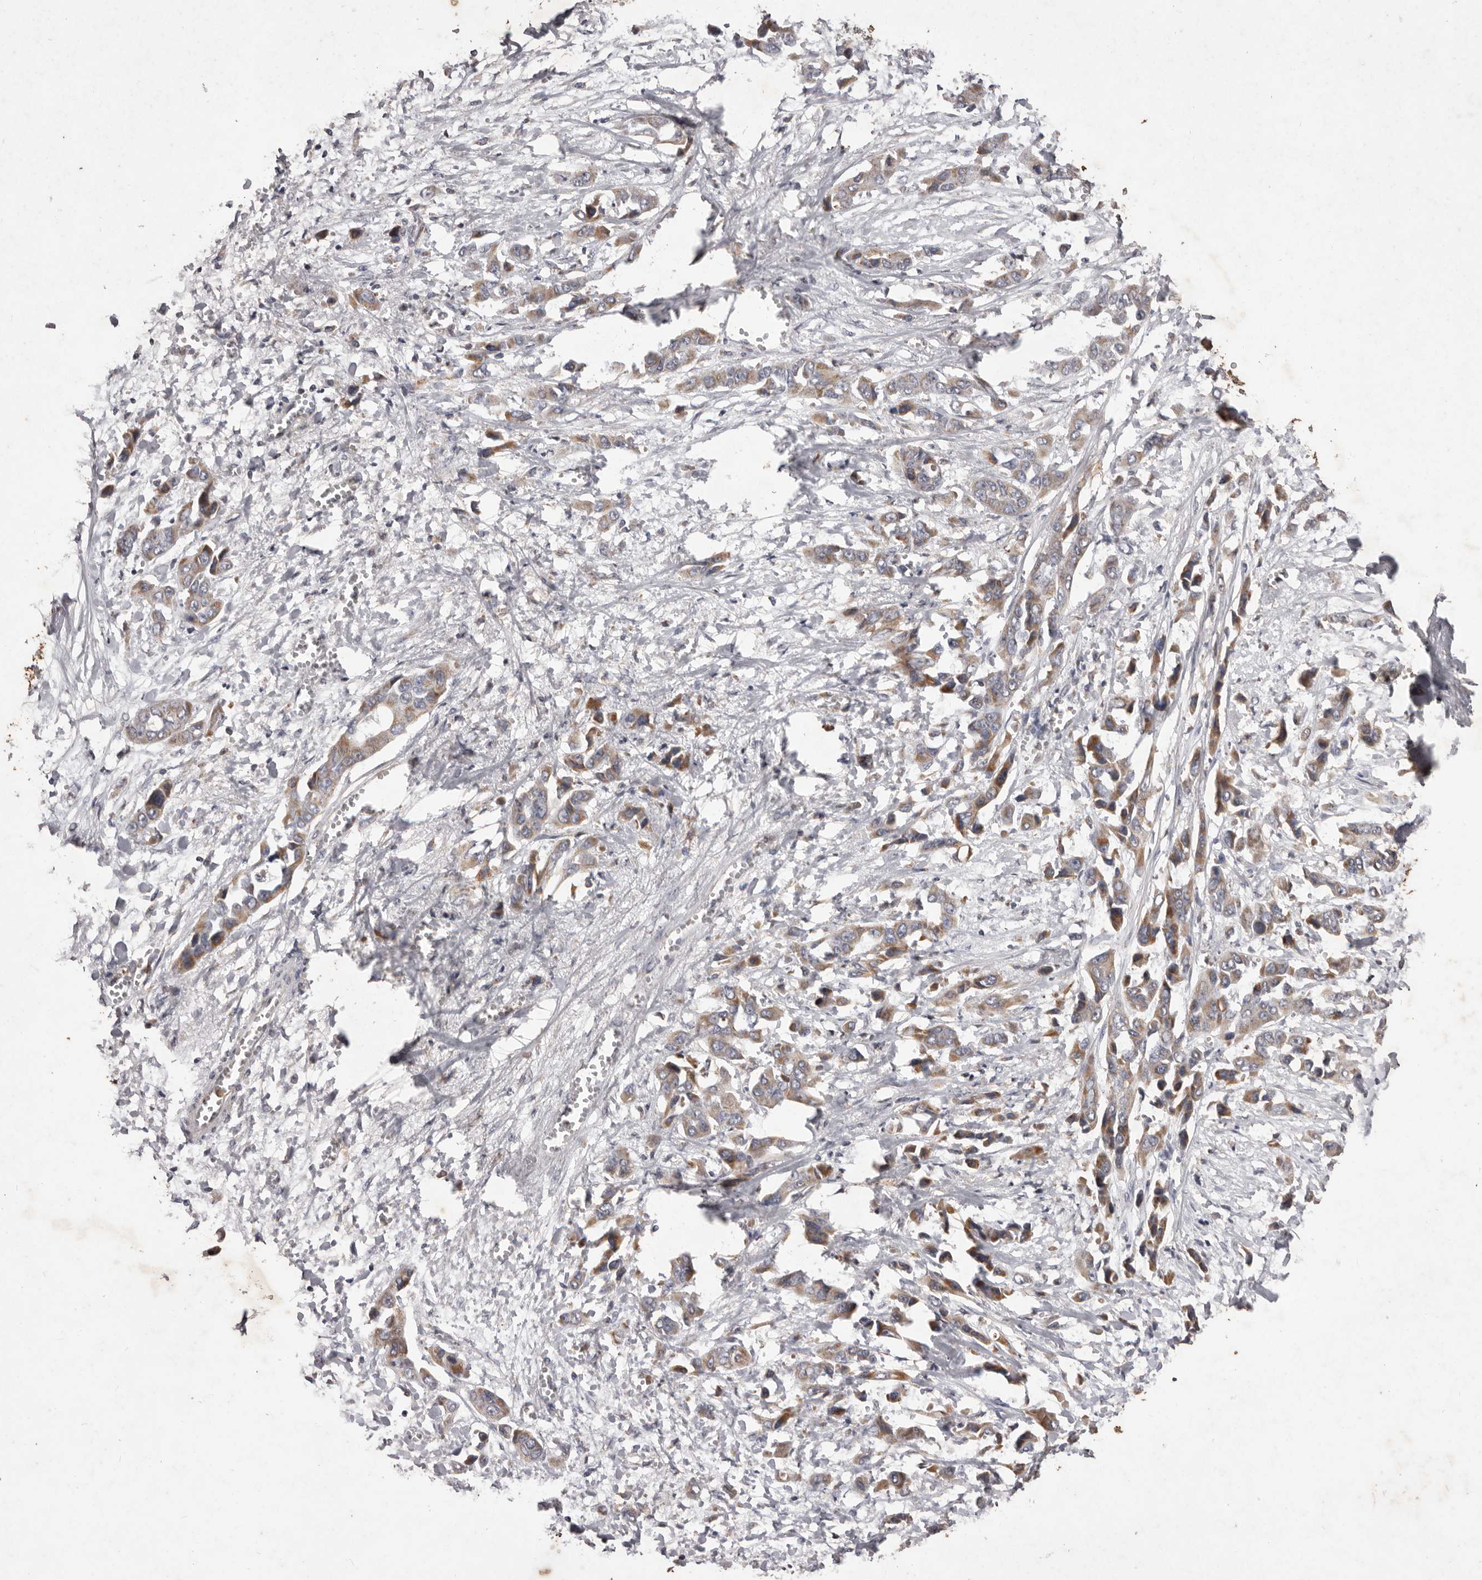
{"staining": {"intensity": "weak", "quantity": ">75%", "location": "cytoplasmic/membranous"}, "tissue": "liver cancer", "cell_type": "Tumor cells", "image_type": "cancer", "snomed": [{"axis": "morphology", "description": "Cholangiocarcinoma"}, {"axis": "topography", "description": "Liver"}], "caption": "Cholangiocarcinoma (liver) stained with DAB (3,3'-diaminobenzidine) immunohistochemistry exhibits low levels of weak cytoplasmic/membranous positivity in approximately >75% of tumor cells. (Brightfield microscopy of DAB IHC at high magnification).", "gene": "CXCL14", "patient": {"sex": "female", "age": 52}}